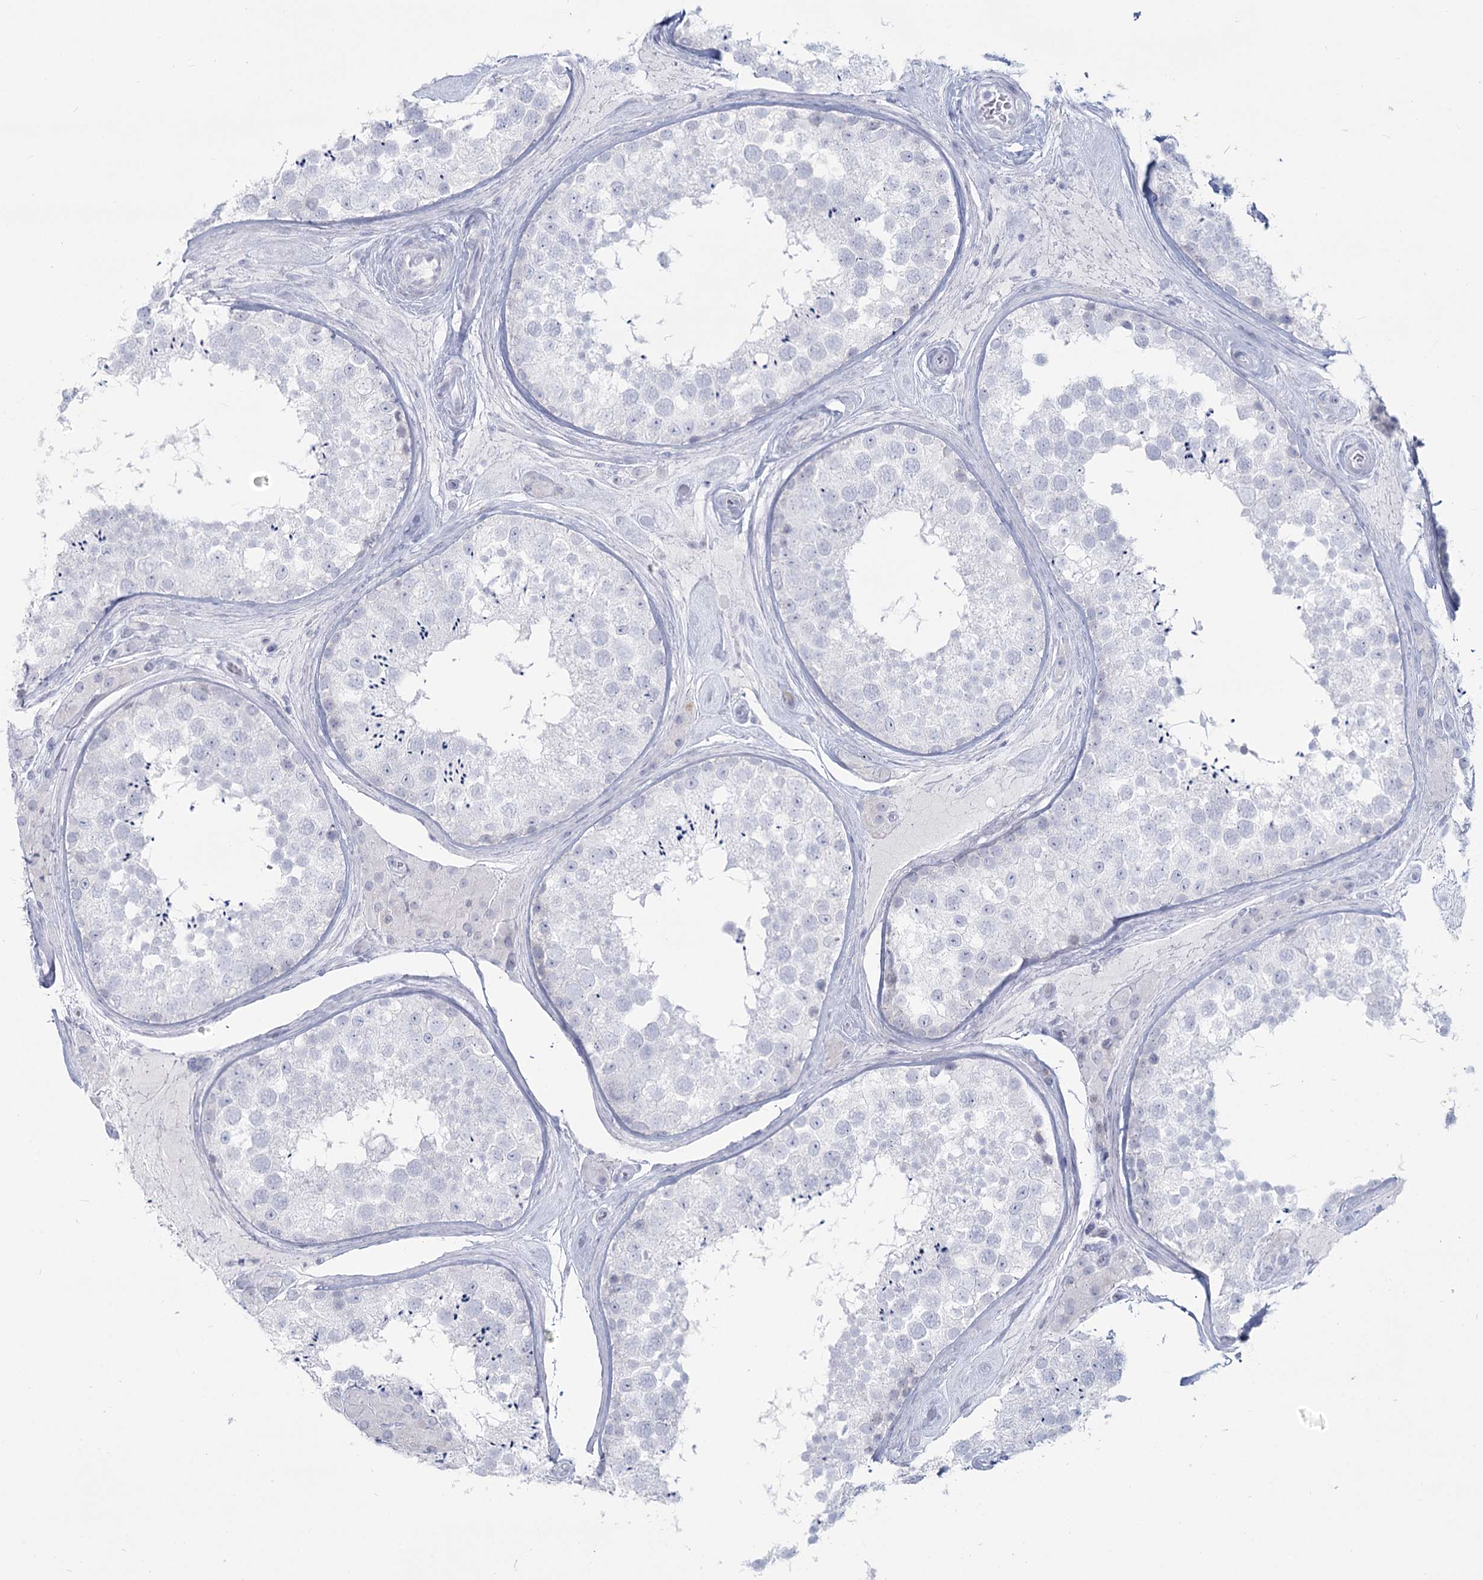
{"staining": {"intensity": "negative", "quantity": "none", "location": "none"}, "tissue": "testis", "cell_type": "Cells in seminiferous ducts", "image_type": "normal", "snomed": [{"axis": "morphology", "description": "Normal tissue, NOS"}, {"axis": "topography", "description": "Testis"}], "caption": "A photomicrograph of testis stained for a protein demonstrates no brown staining in cells in seminiferous ducts. Brightfield microscopy of immunohistochemistry stained with DAB (3,3'-diaminobenzidine) (brown) and hematoxylin (blue), captured at high magnification.", "gene": "SLC6A19", "patient": {"sex": "male", "age": 46}}